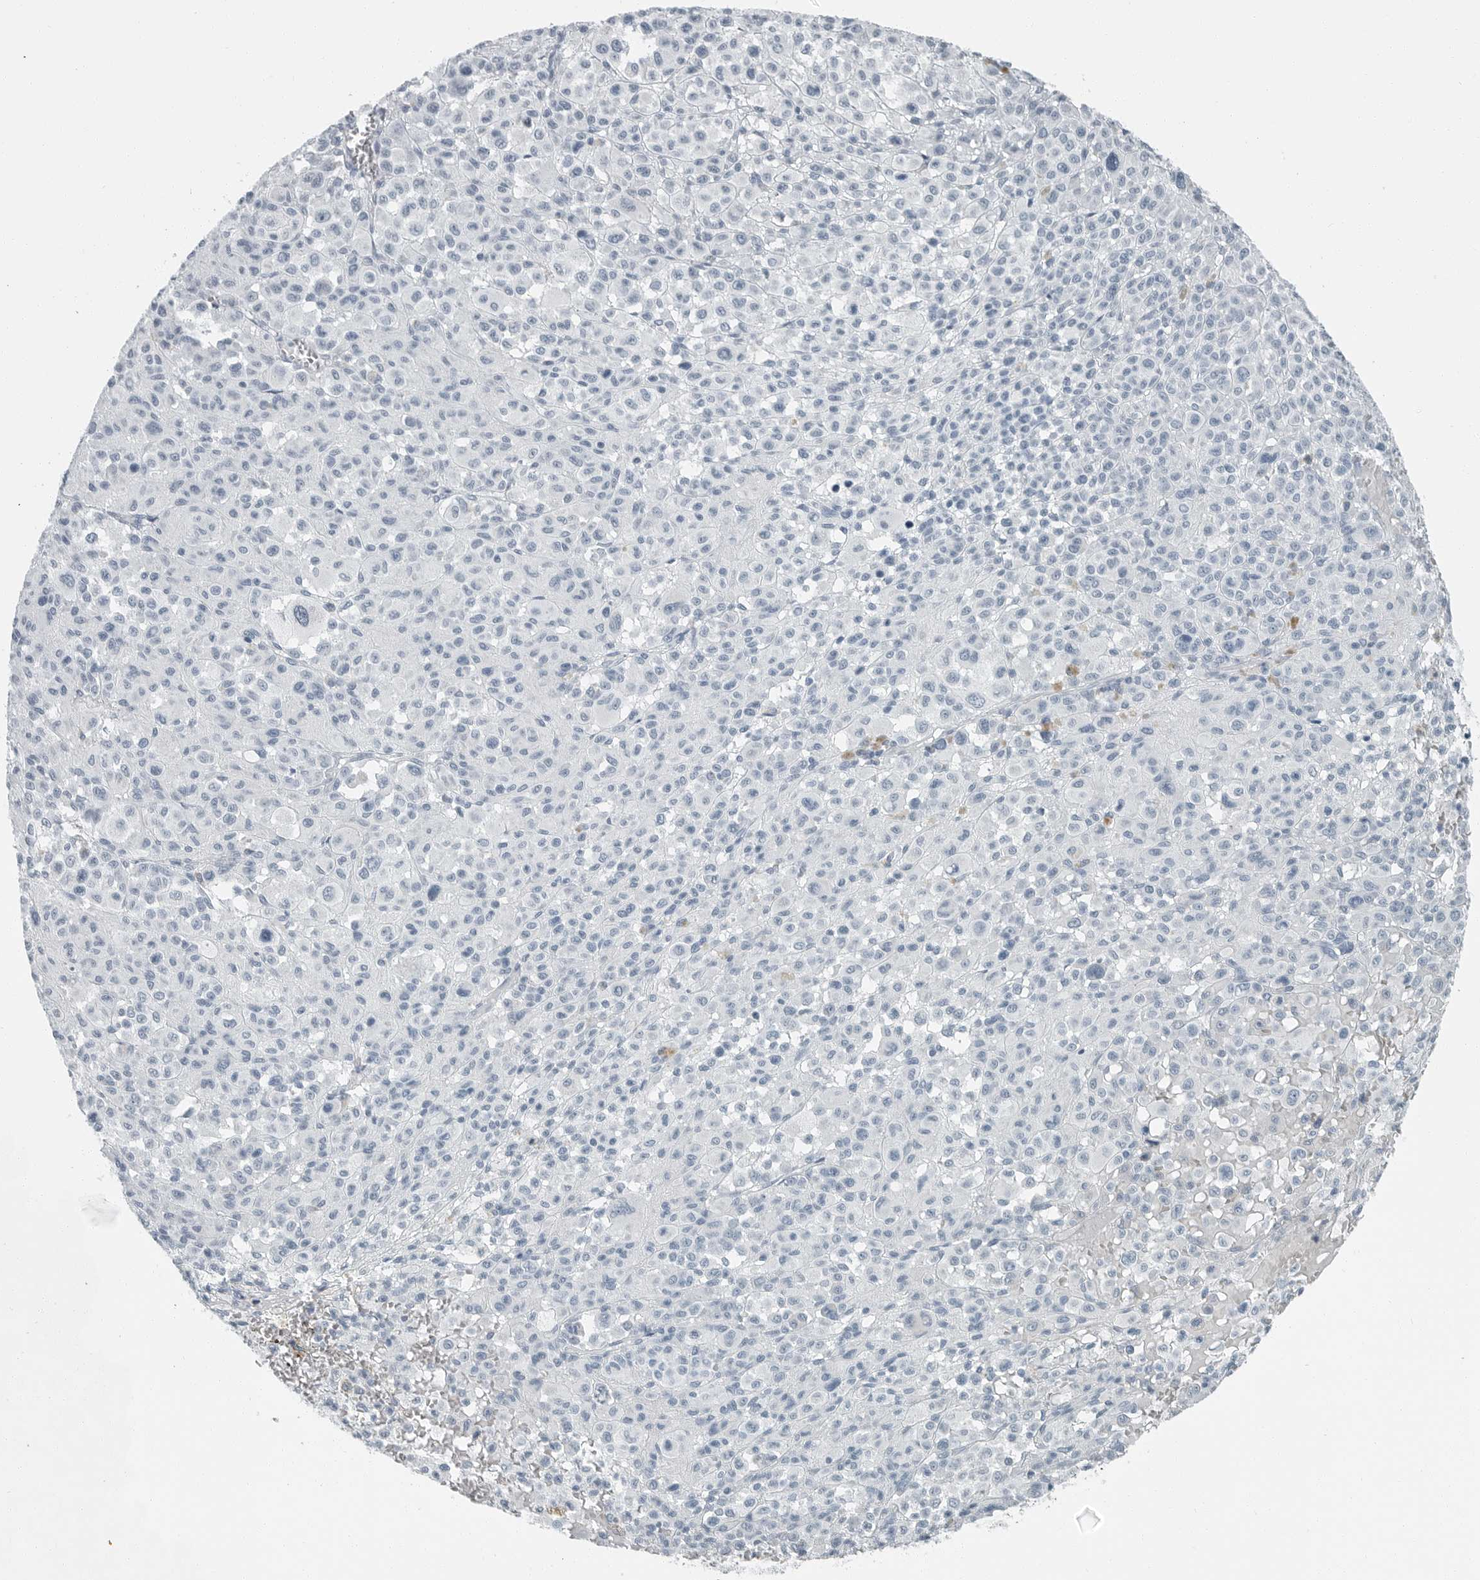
{"staining": {"intensity": "negative", "quantity": "none", "location": "none"}, "tissue": "melanoma", "cell_type": "Tumor cells", "image_type": "cancer", "snomed": [{"axis": "morphology", "description": "Malignant melanoma, Metastatic site"}, {"axis": "topography", "description": "Skin"}], "caption": "Malignant melanoma (metastatic site) stained for a protein using immunohistochemistry (IHC) reveals no staining tumor cells.", "gene": "ZPBP2", "patient": {"sex": "female", "age": 74}}